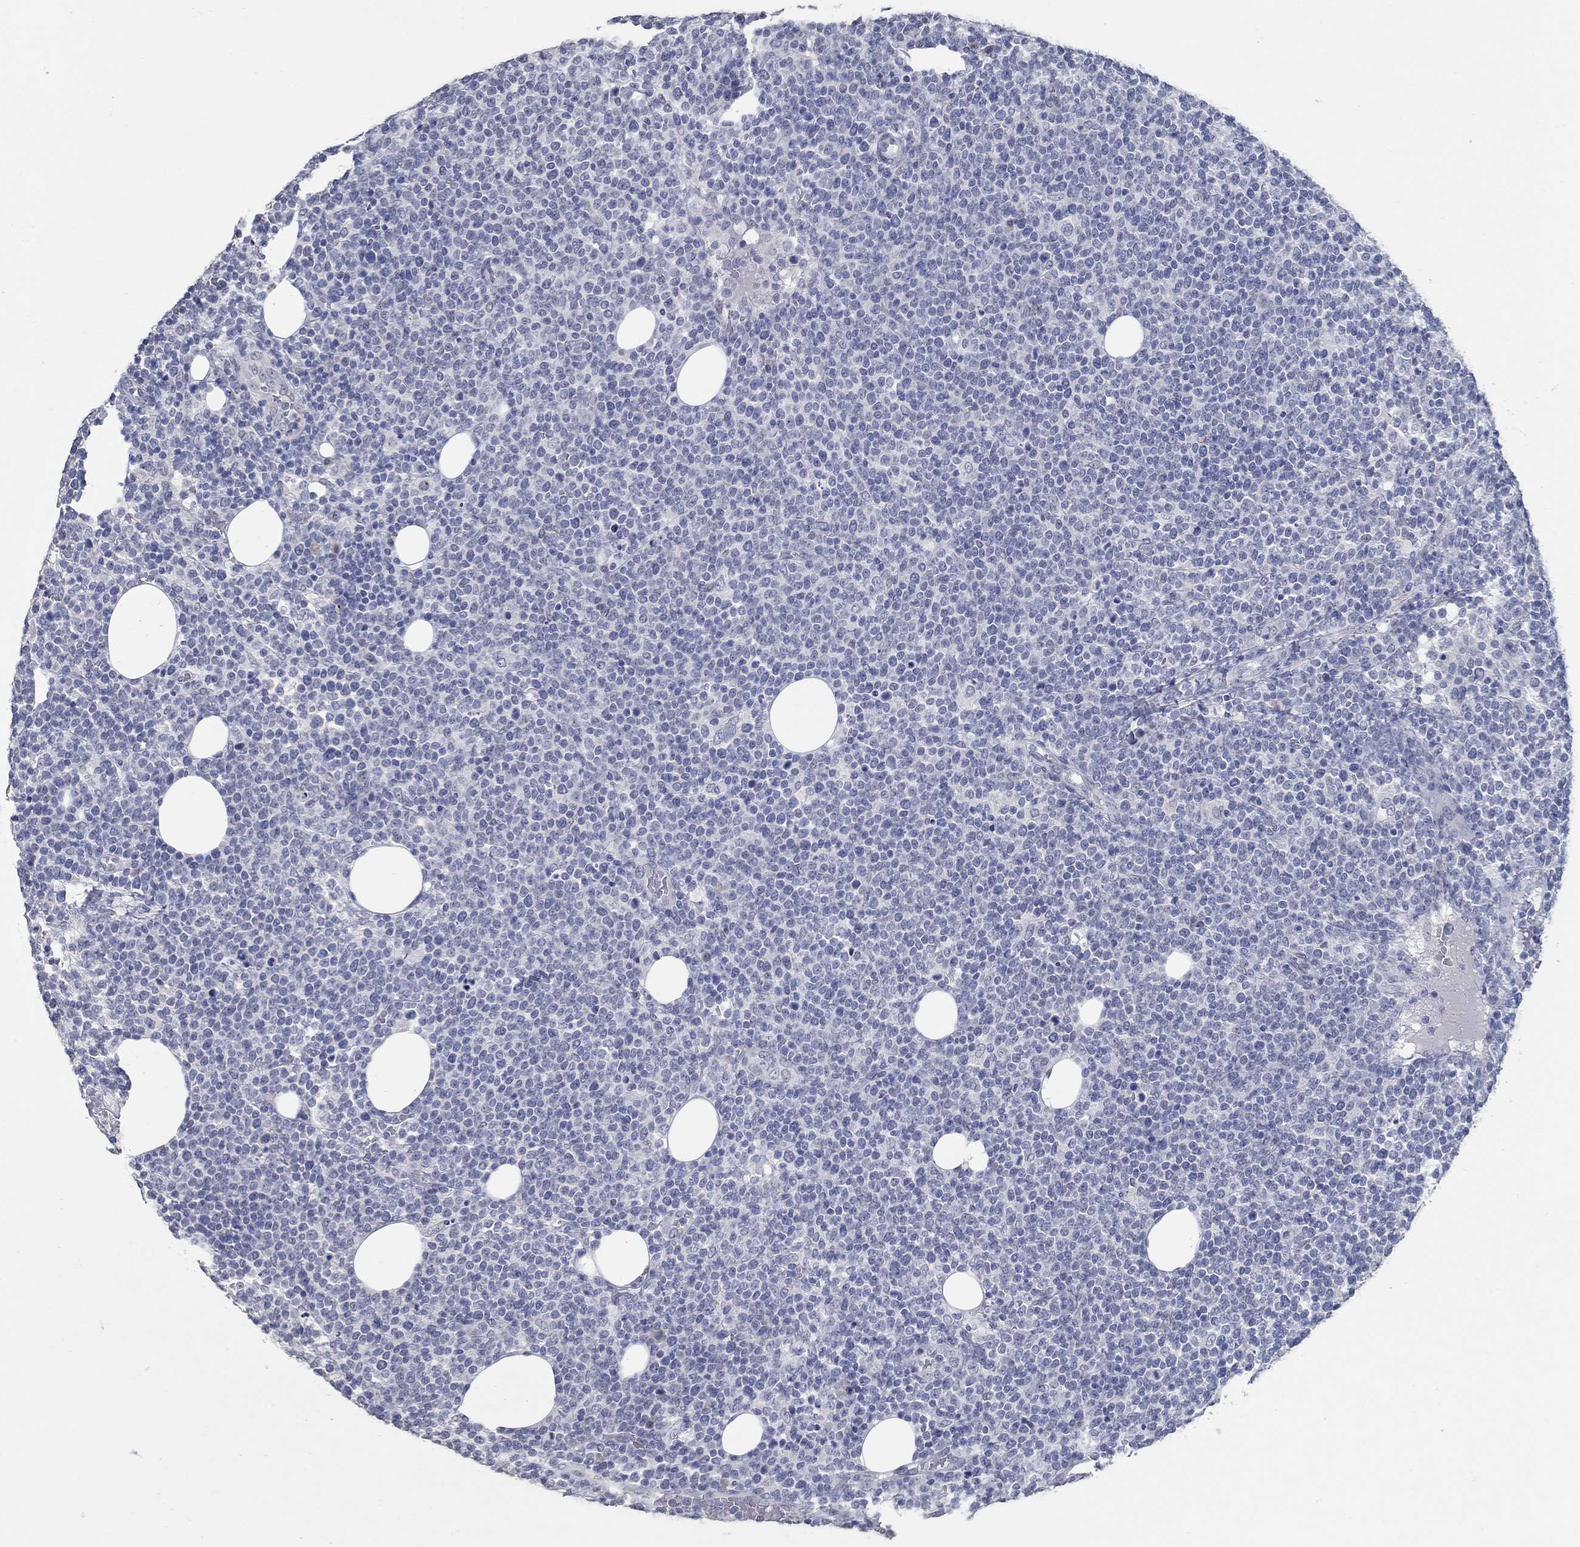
{"staining": {"intensity": "negative", "quantity": "none", "location": "none"}, "tissue": "lymphoma", "cell_type": "Tumor cells", "image_type": "cancer", "snomed": [{"axis": "morphology", "description": "Malignant lymphoma, non-Hodgkin's type, High grade"}, {"axis": "topography", "description": "Lymph node"}], "caption": "Immunohistochemistry (IHC) of human malignant lymphoma, non-Hodgkin's type (high-grade) displays no expression in tumor cells.", "gene": "NUP155", "patient": {"sex": "male", "age": 61}}